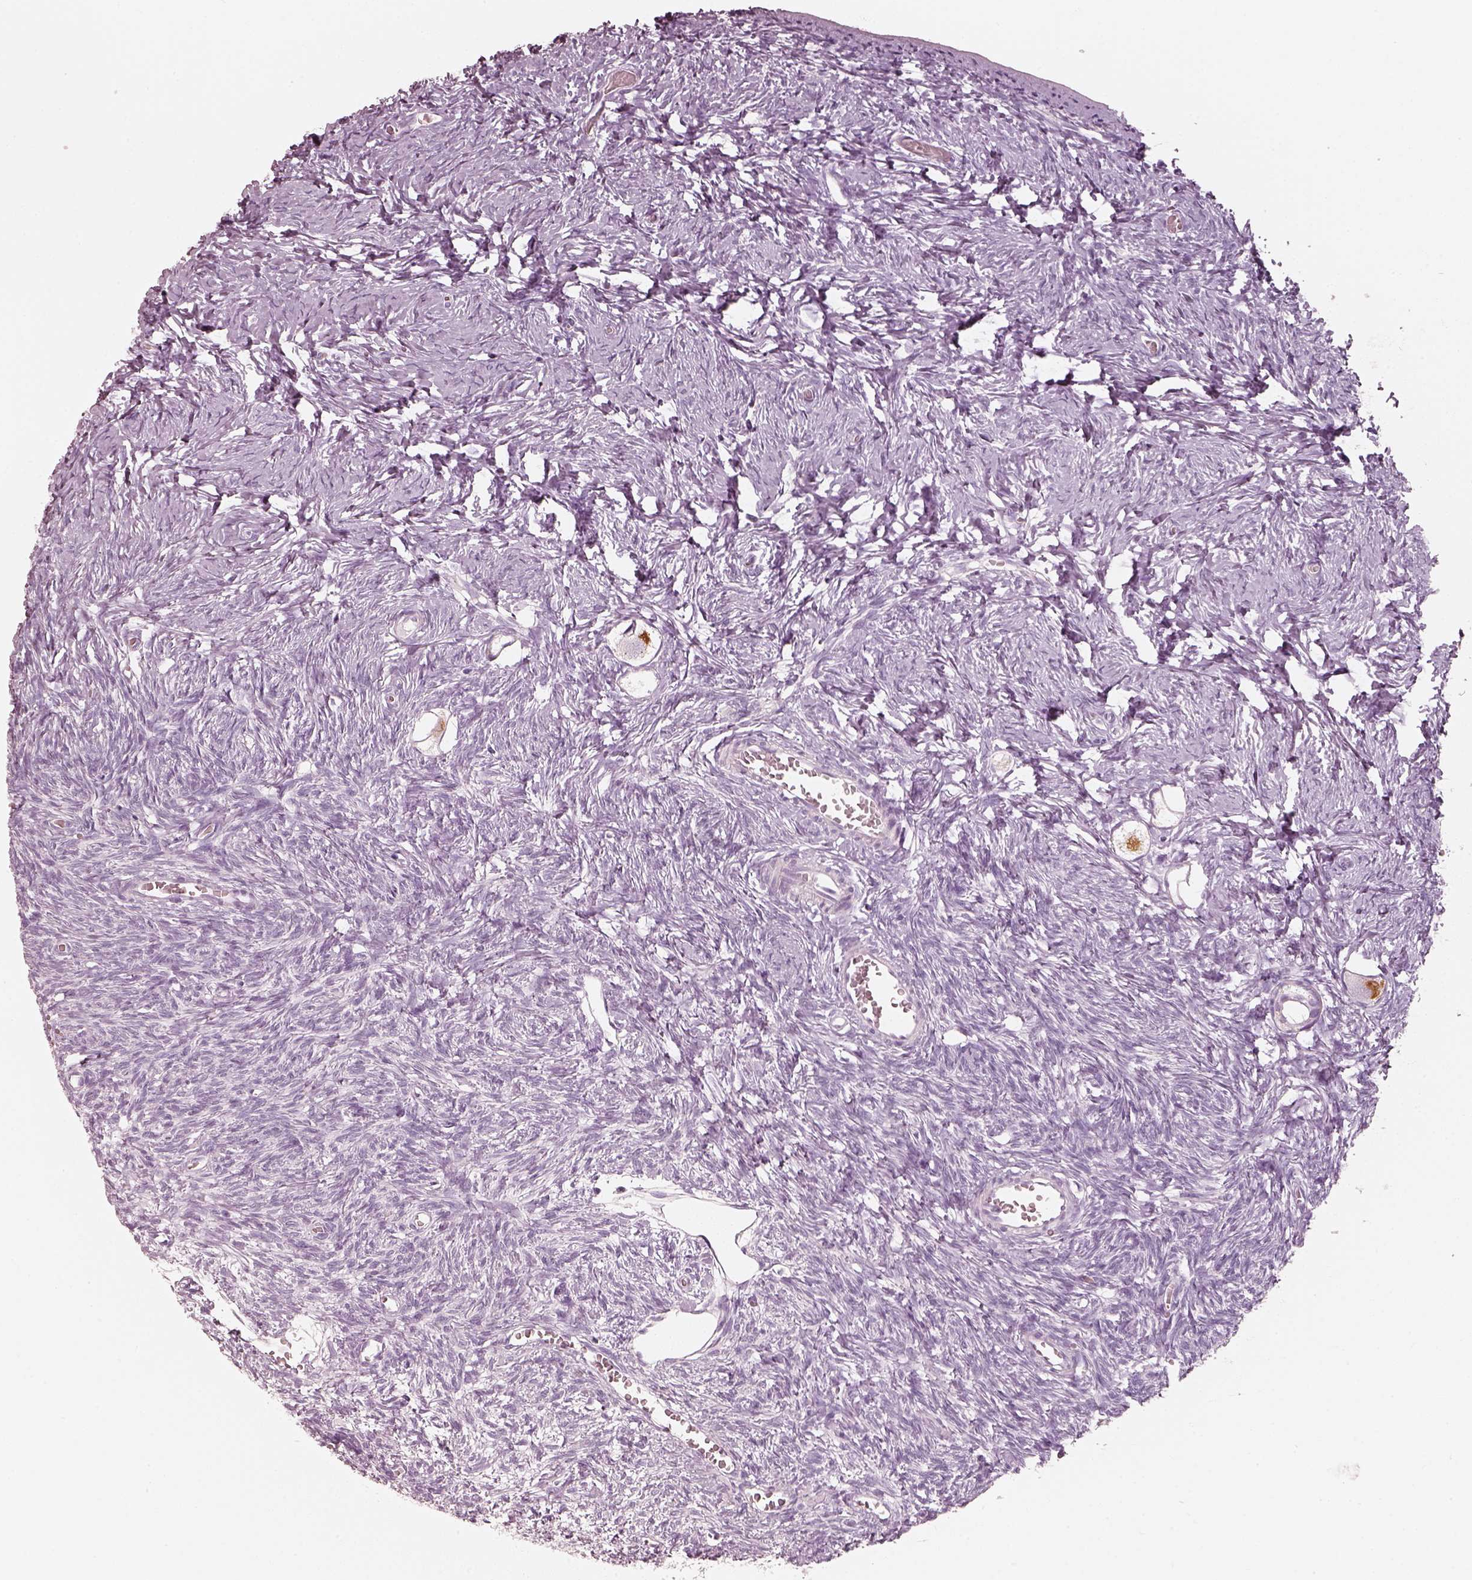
{"staining": {"intensity": "moderate", "quantity": ">75%", "location": "cytoplasmic/membranous"}, "tissue": "ovary", "cell_type": "Follicle cells", "image_type": "normal", "snomed": [{"axis": "morphology", "description": "Normal tissue, NOS"}, {"axis": "topography", "description": "Ovary"}], "caption": "Protein expression by immunohistochemistry (IHC) reveals moderate cytoplasmic/membranous positivity in about >75% of follicle cells in normal ovary.", "gene": "R3HDML", "patient": {"sex": "female", "age": 27}}